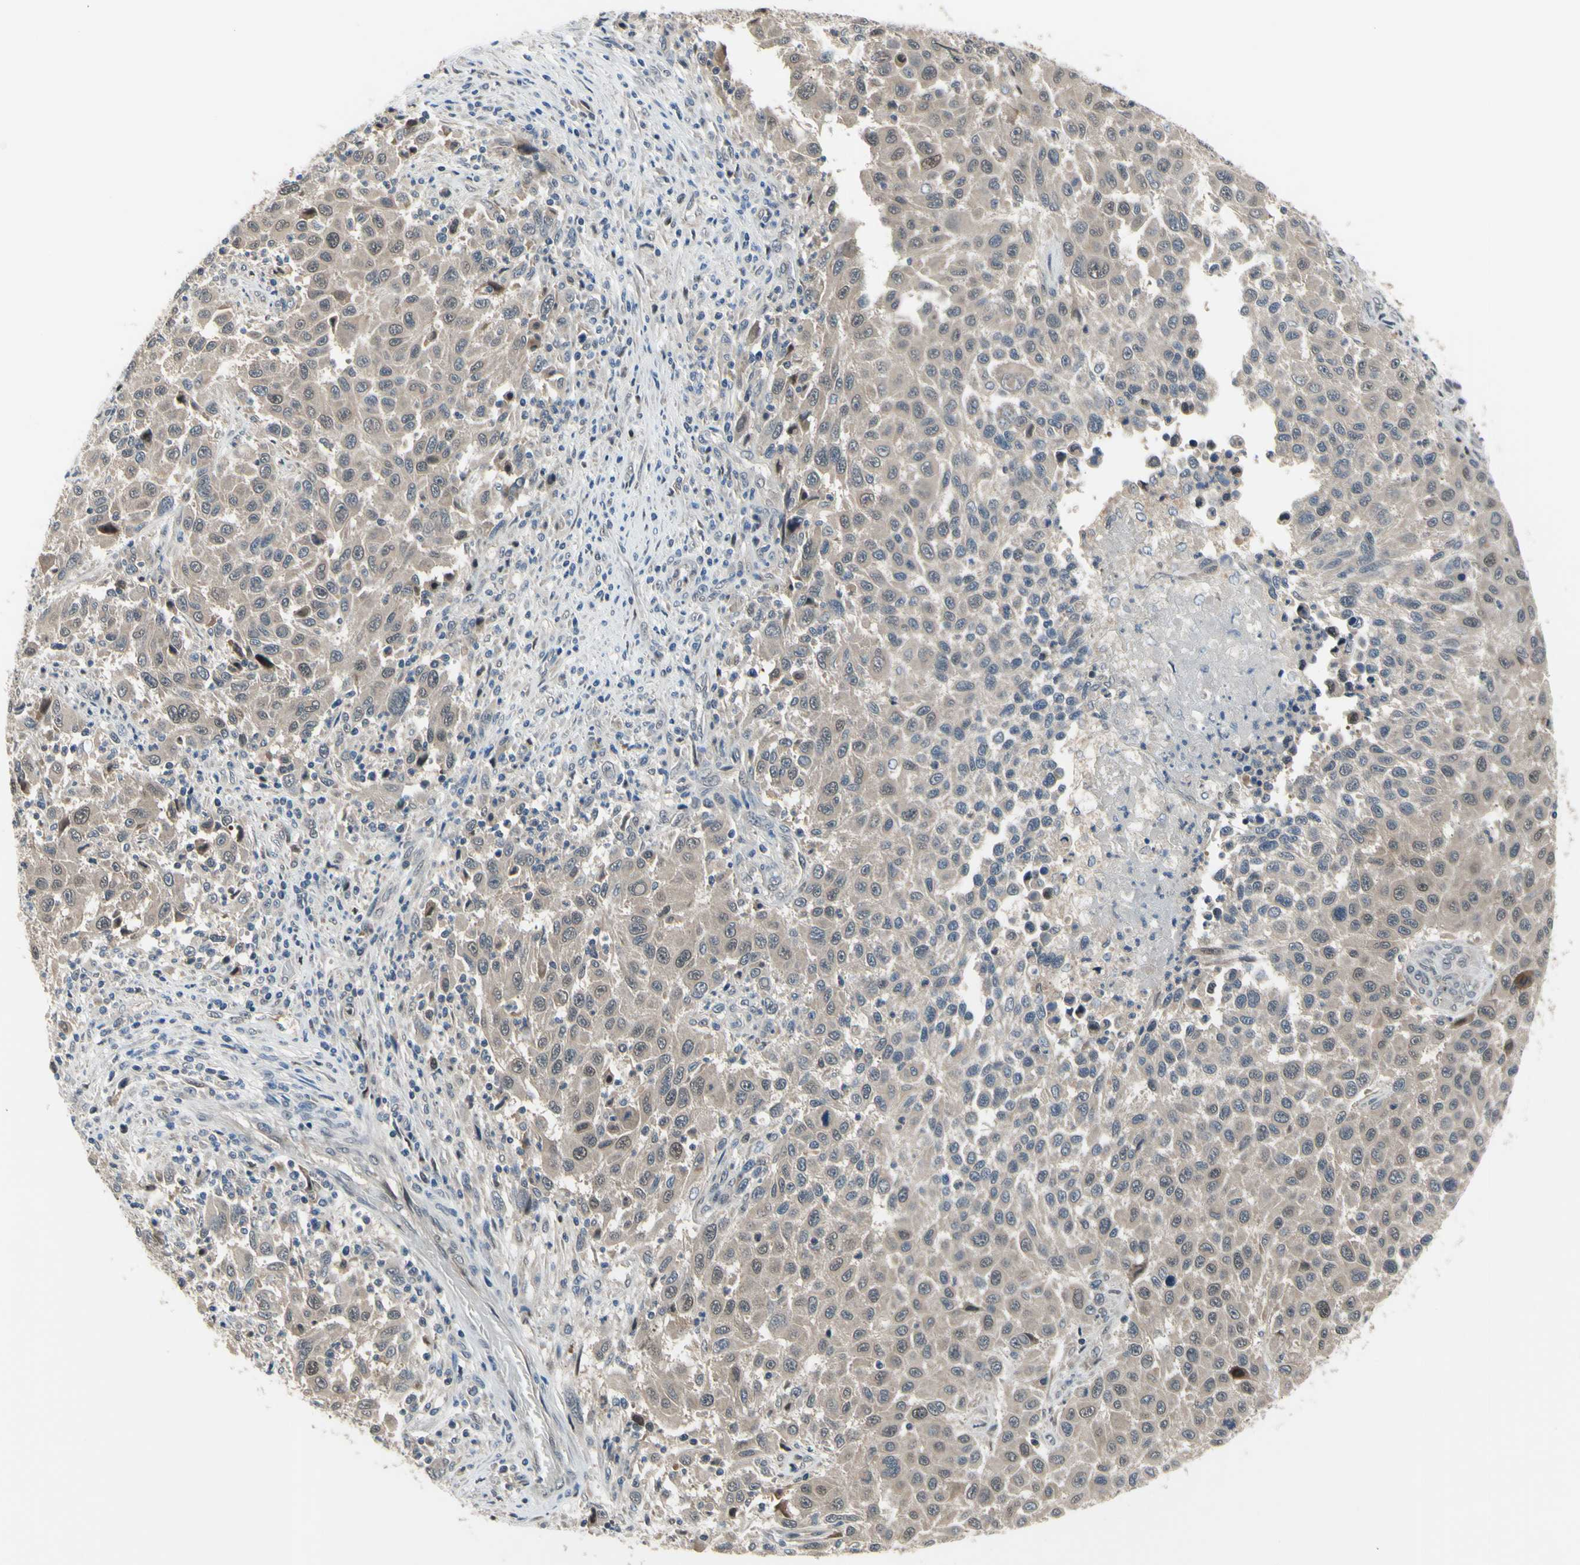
{"staining": {"intensity": "weak", "quantity": ">75%", "location": "cytoplasmic/membranous"}, "tissue": "melanoma", "cell_type": "Tumor cells", "image_type": "cancer", "snomed": [{"axis": "morphology", "description": "Malignant melanoma, Metastatic site"}, {"axis": "topography", "description": "Lymph node"}], "caption": "Immunohistochemistry photomicrograph of neoplastic tissue: malignant melanoma (metastatic site) stained using immunohistochemistry (IHC) displays low levels of weak protein expression localized specifically in the cytoplasmic/membranous of tumor cells, appearing as a cytoplasmic/membranous brown color.", "gene": "HSPA4", "patient": {"sex": "male", "age": 61}}